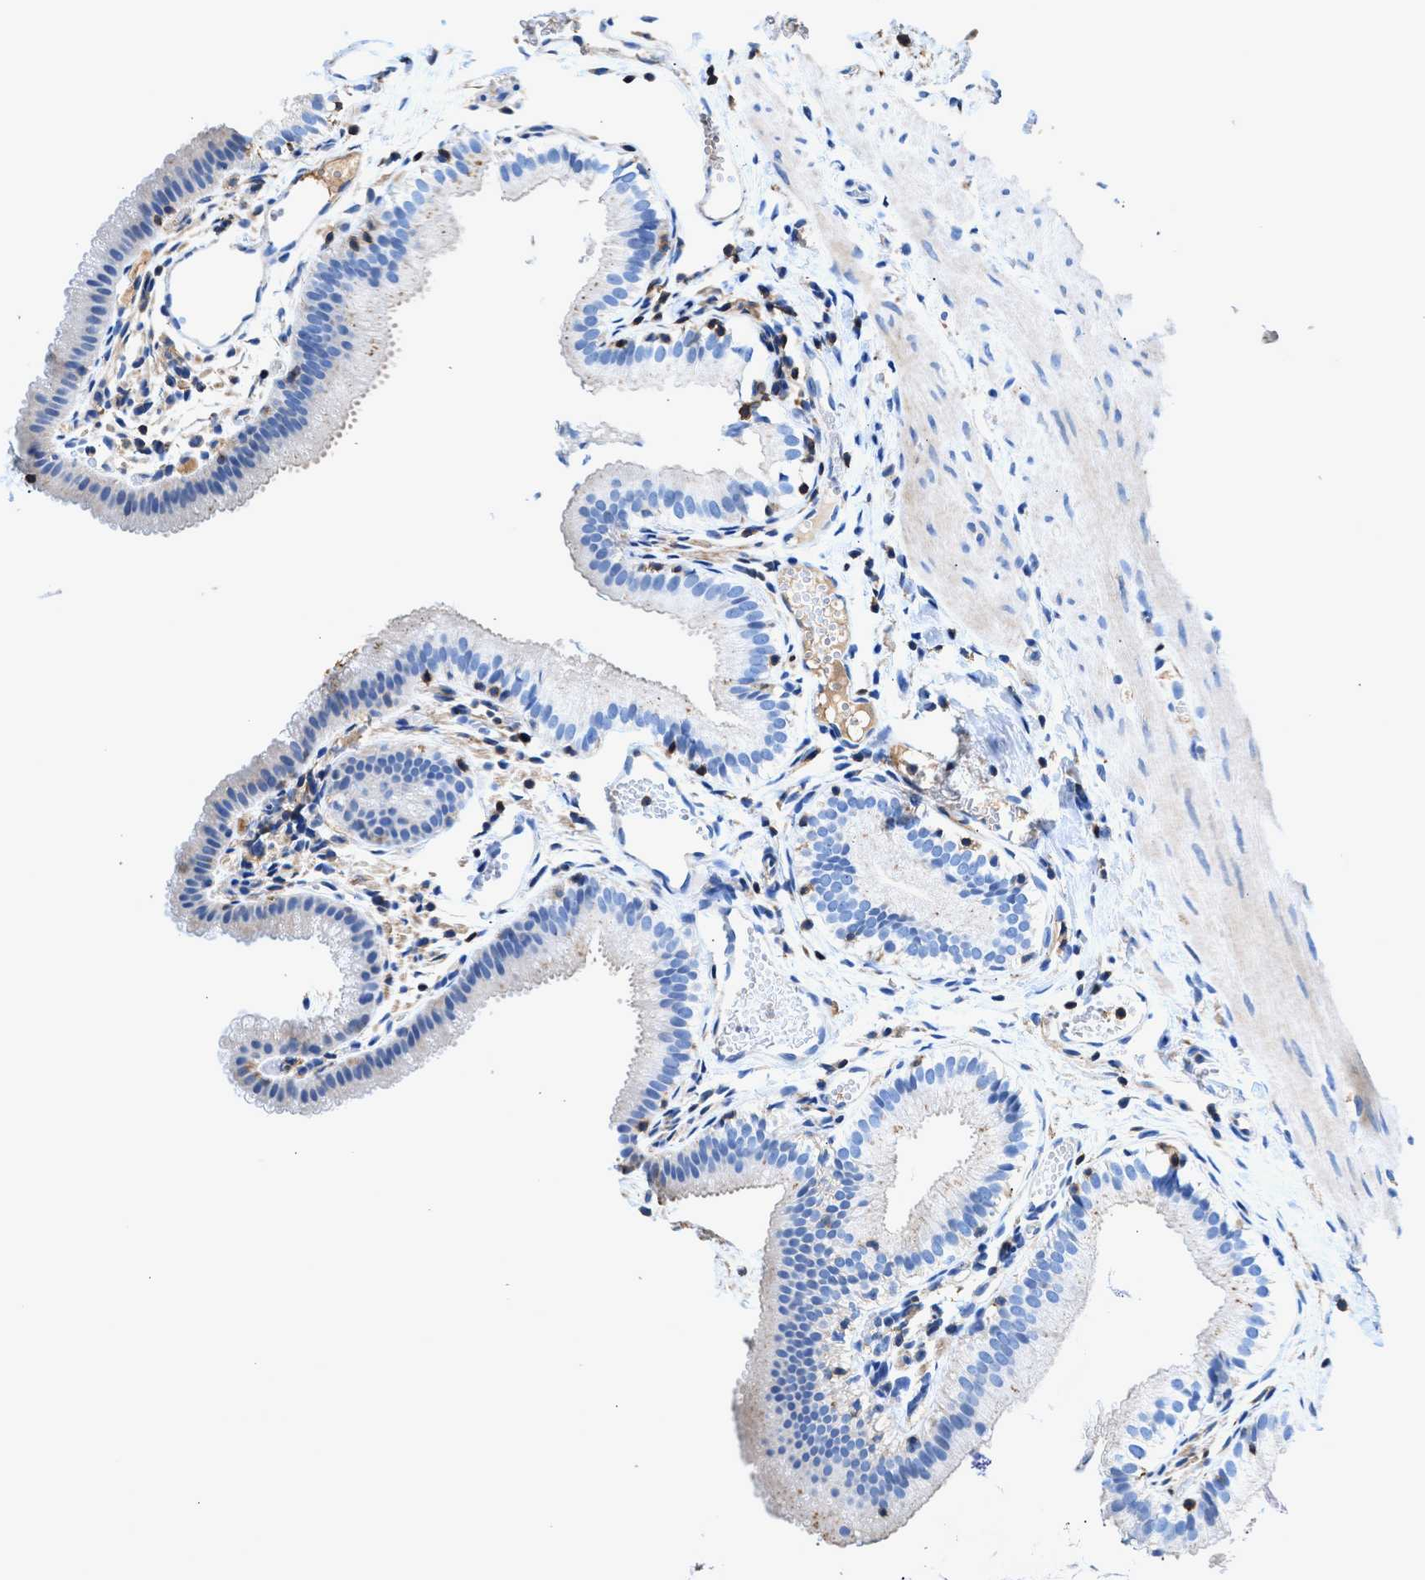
{"staining": {"intensity": "moderate", "quantity": "25%-75%", "location": "cytoplasmic/membranous"}, "tissue": "gallbladder", "cell_type": "Glandular cells", "image_type": "normal", "snomed": [{"axis": "morphology", "description": "Normal tissue, NOS"}, {"axis": "topography", "description": "Gallbladder"}], "caption": "The histopathology image demonstrates immunohistochemical staining of unremarkable gallbladder. There is moderate cytoplasmic/membranous positivity is identified in about 25%-75% of glandular cells. Immunohistochemistry (ihc) stains the protein in brown and the nuclei are stained blue.", "gene": "KCNQ4", "patient": {"sex": "female", "age": 26}}